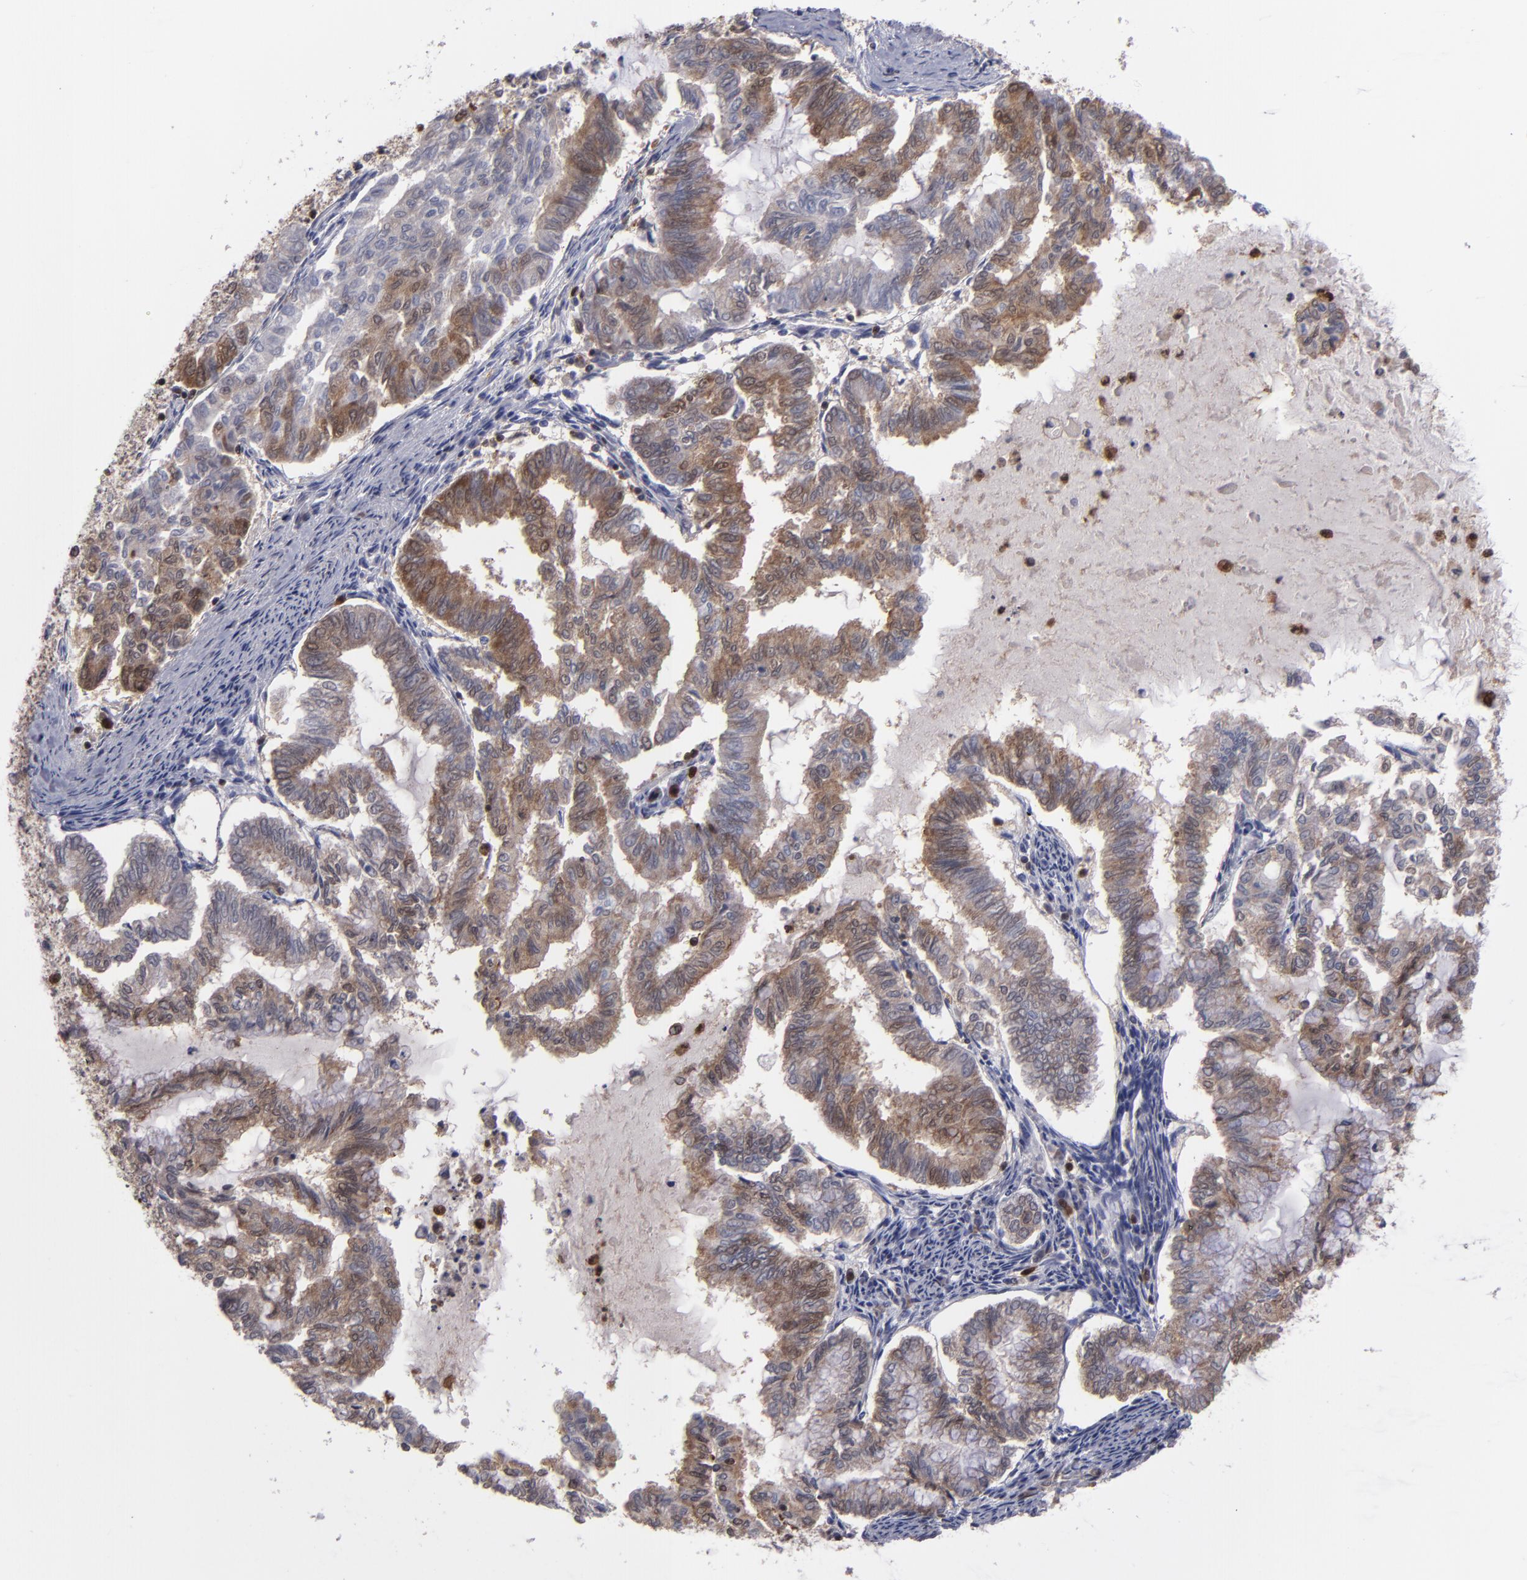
{"staining": {"intensity": "moderate", "quantity": "25%-75%", "location": "cytoplasmic/membranous,nuclear"}, "tissue": "endometrial cancer", "cell_type": "Tumor cells", "image_type": "cancer", "snomed": [{"axis": "morphology", "description": "Adenocarcinoma, NOS"}, {"axis": "topography", "description": "Endometrium"}], "caption": "Protein staining displays moderate cytoplasmic/membranous and nuclear expression in about 25%-75% of tumor cells in adenocarcinoma (endometrial).", "gene": "GRB2", "patient": {"sex": "female", "age": 79}}